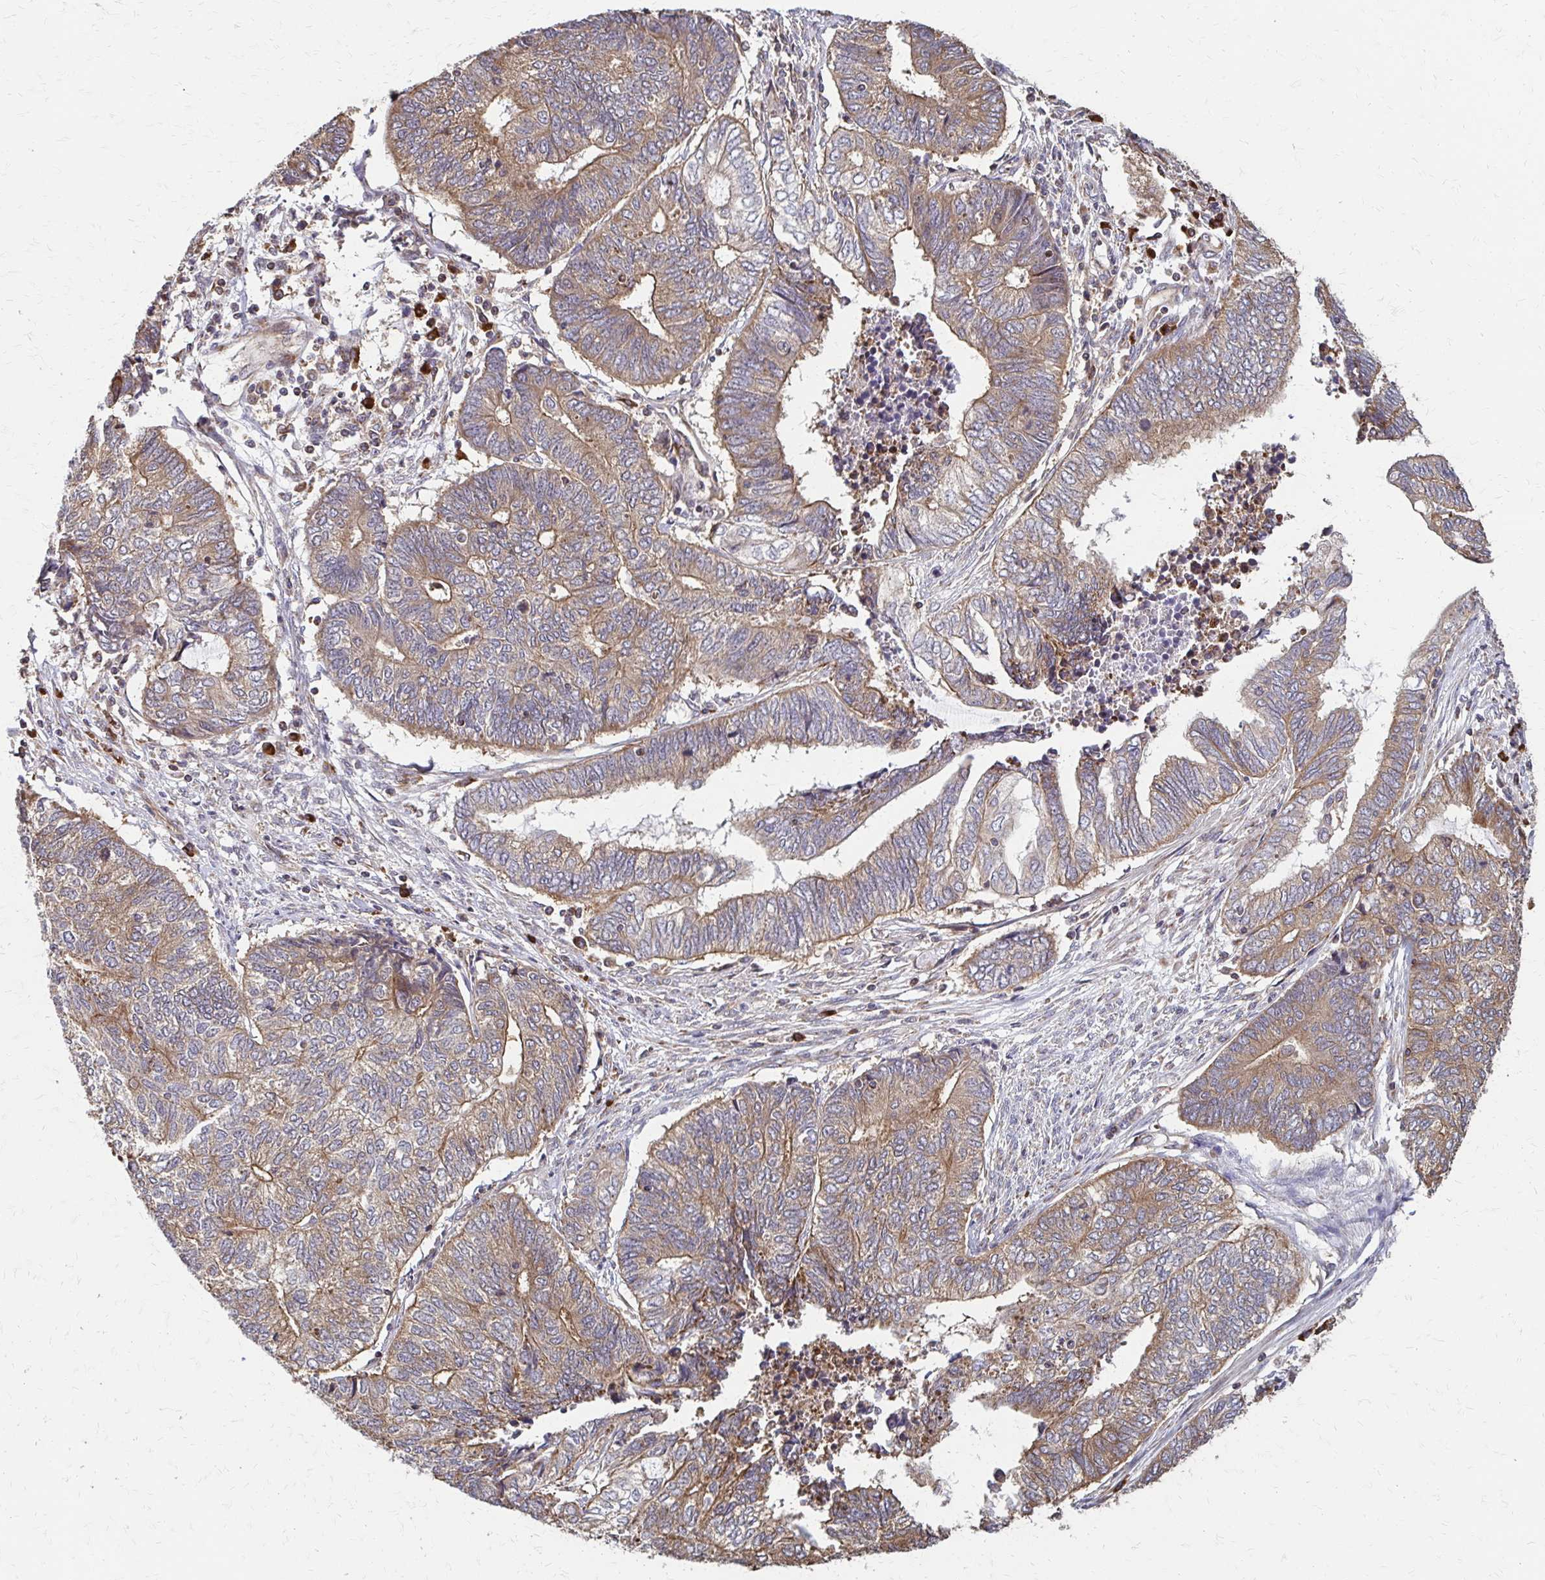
{"staining": {"intensity": "moderate", "quantity": ">75%", "location": "cytoplasmic/membranous"}, "tissue": "endometrial cancer", "cell_type": "Tumor cells", "image_type": "cancer", "snomed": [{"axis": "morphology", "description": "Adenocarcinoma, NOS"}, {"axis": "topography", "description": "Uterus"}, {"axis": "topography", "description": "Endometrium"}], "caption": "Endometrial cancer stained with immunohistochemistry (IHC) shows moderate cytoplasmic/membranous positivity in about >75% of tumor cells. (brown staining indicates protein expression, while blue staining denotes nuclei).", "gene": "EEF2", "patient": {"sex": "female", "age": 70}}